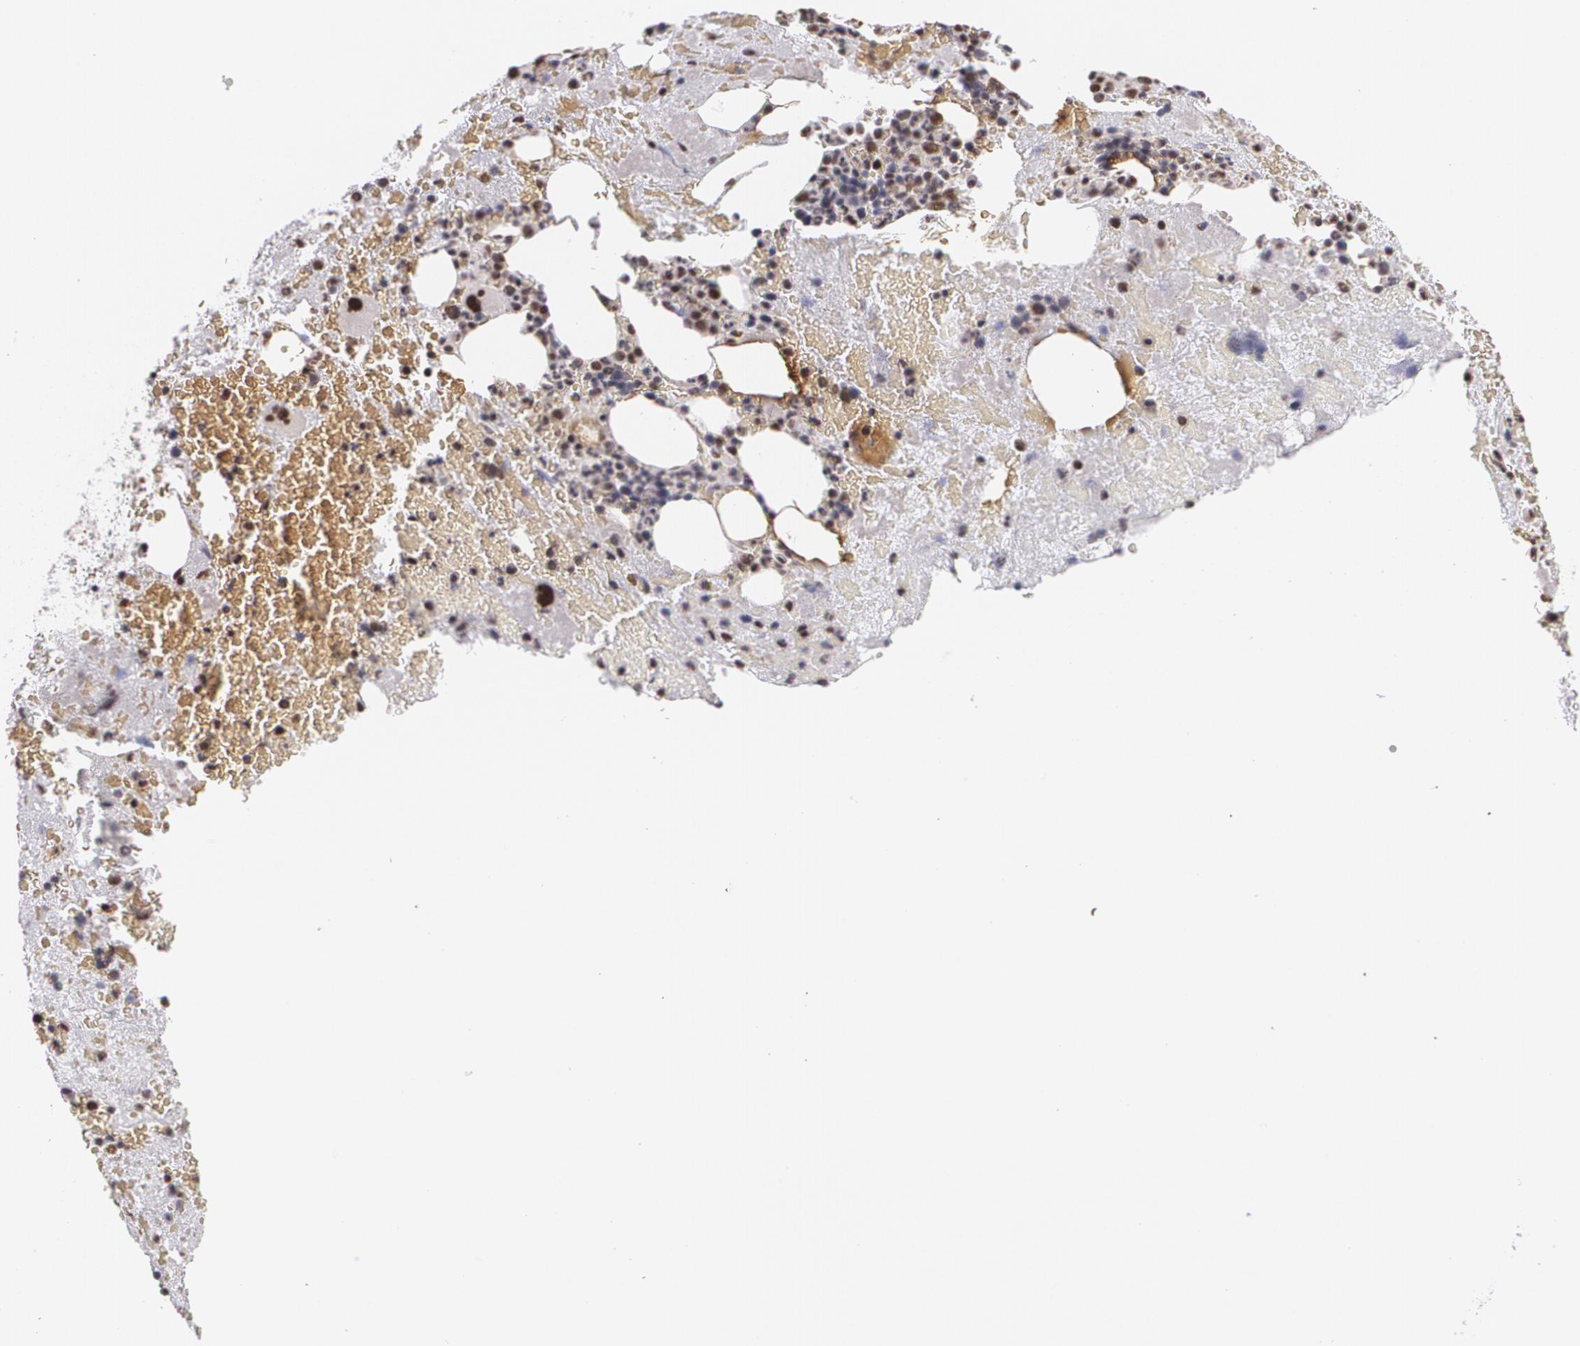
{"staining": {"intensity": "moderate", "quantity": "25%-75%", "location": "nuclear"}, "tissue": "bone marrow", "cell_type": "Hematopoietic cells", "image_type": "normal", "snomed": [{"axis": "morphology", "description": "Normal tissue, NOS"}, {"axis": "topography", "description": "Bone marrow"}], "caption": "This histopathology image displays immunohistochemistry staining of normal bone marrow, with medium moderate nuclear expression in about 25%-75% of hematopoietic cells.", "gene": "C6orf15", "patient": {"sex": "male", "age": 76}}